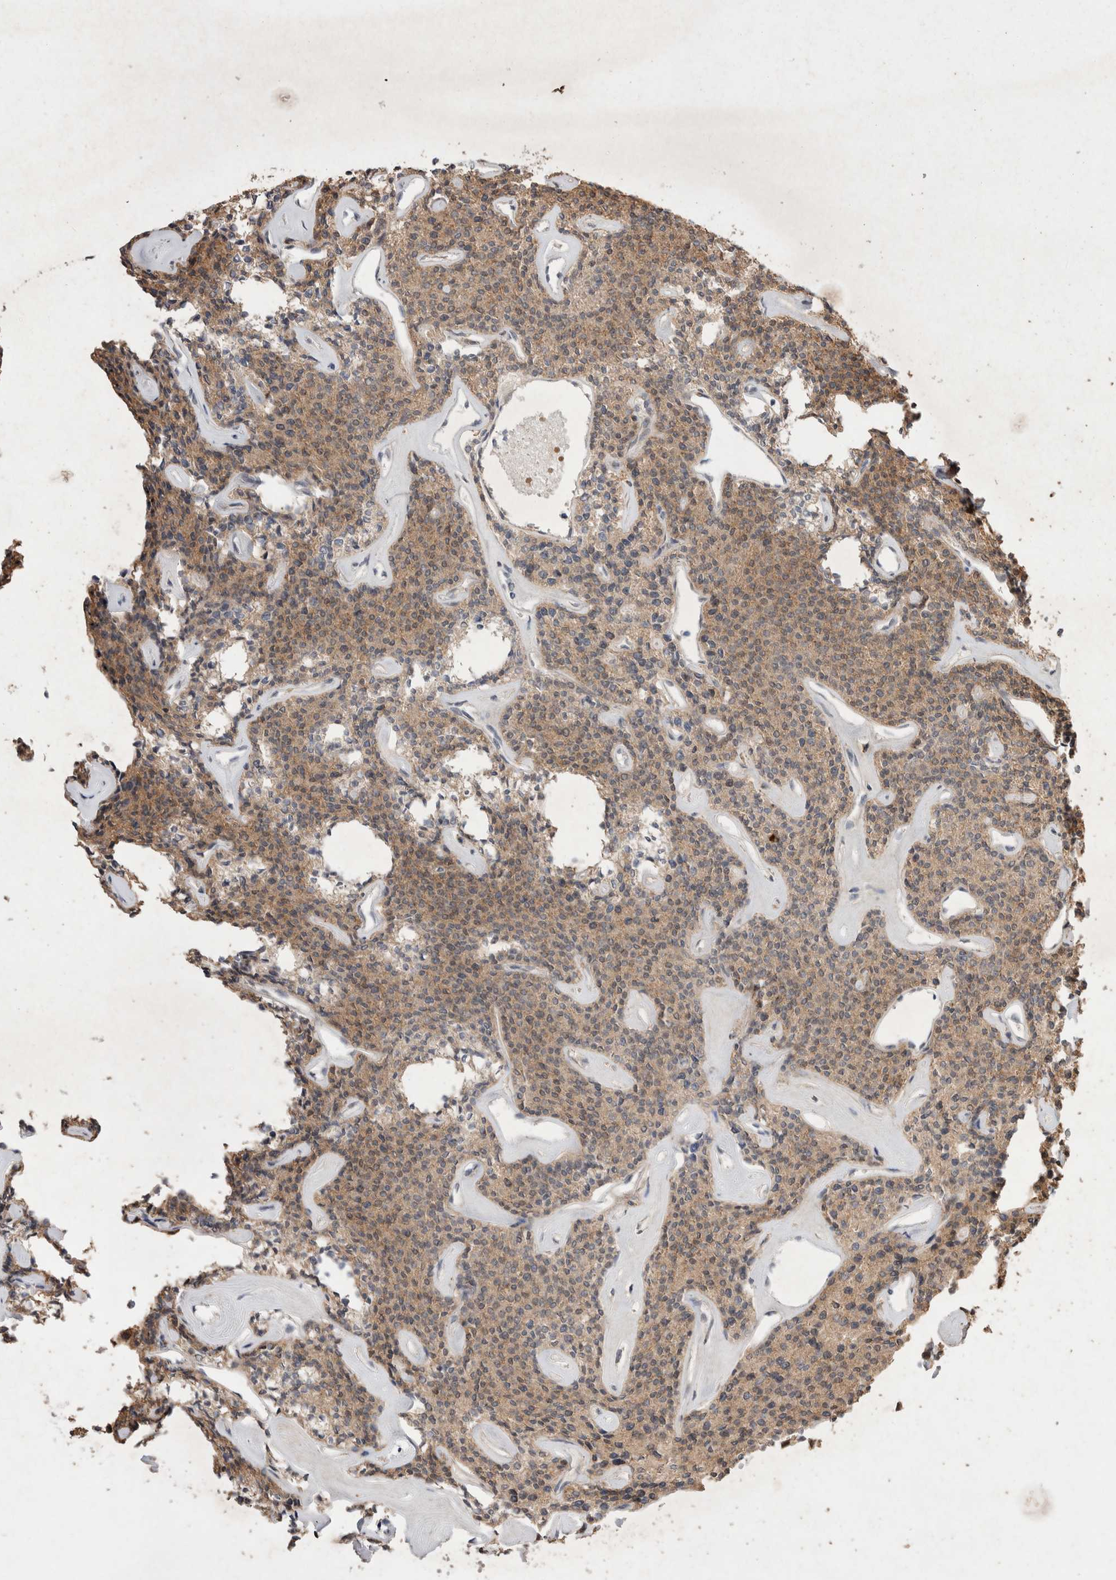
{"staining": {"intensity": "moderate", "quantity": ">75%", "location": "cytoplasmic/membranous"}, "tissue": "parathyroid gland", "cell_type": "Glandular cells", "image_type": "normal", "snomed": [{"axis": "morphology", "description": "Normal tissue, NOS"}, {"axis": "topography", "description": "Parathyroid gland"}], "caption": "A brown stain shows moderate cytoplasmic/membranous positivity of a protein in glandular cells of normal human parathyroid gland.", "gene": "STK11", "patient": {"sex": "male", "age": 46}}